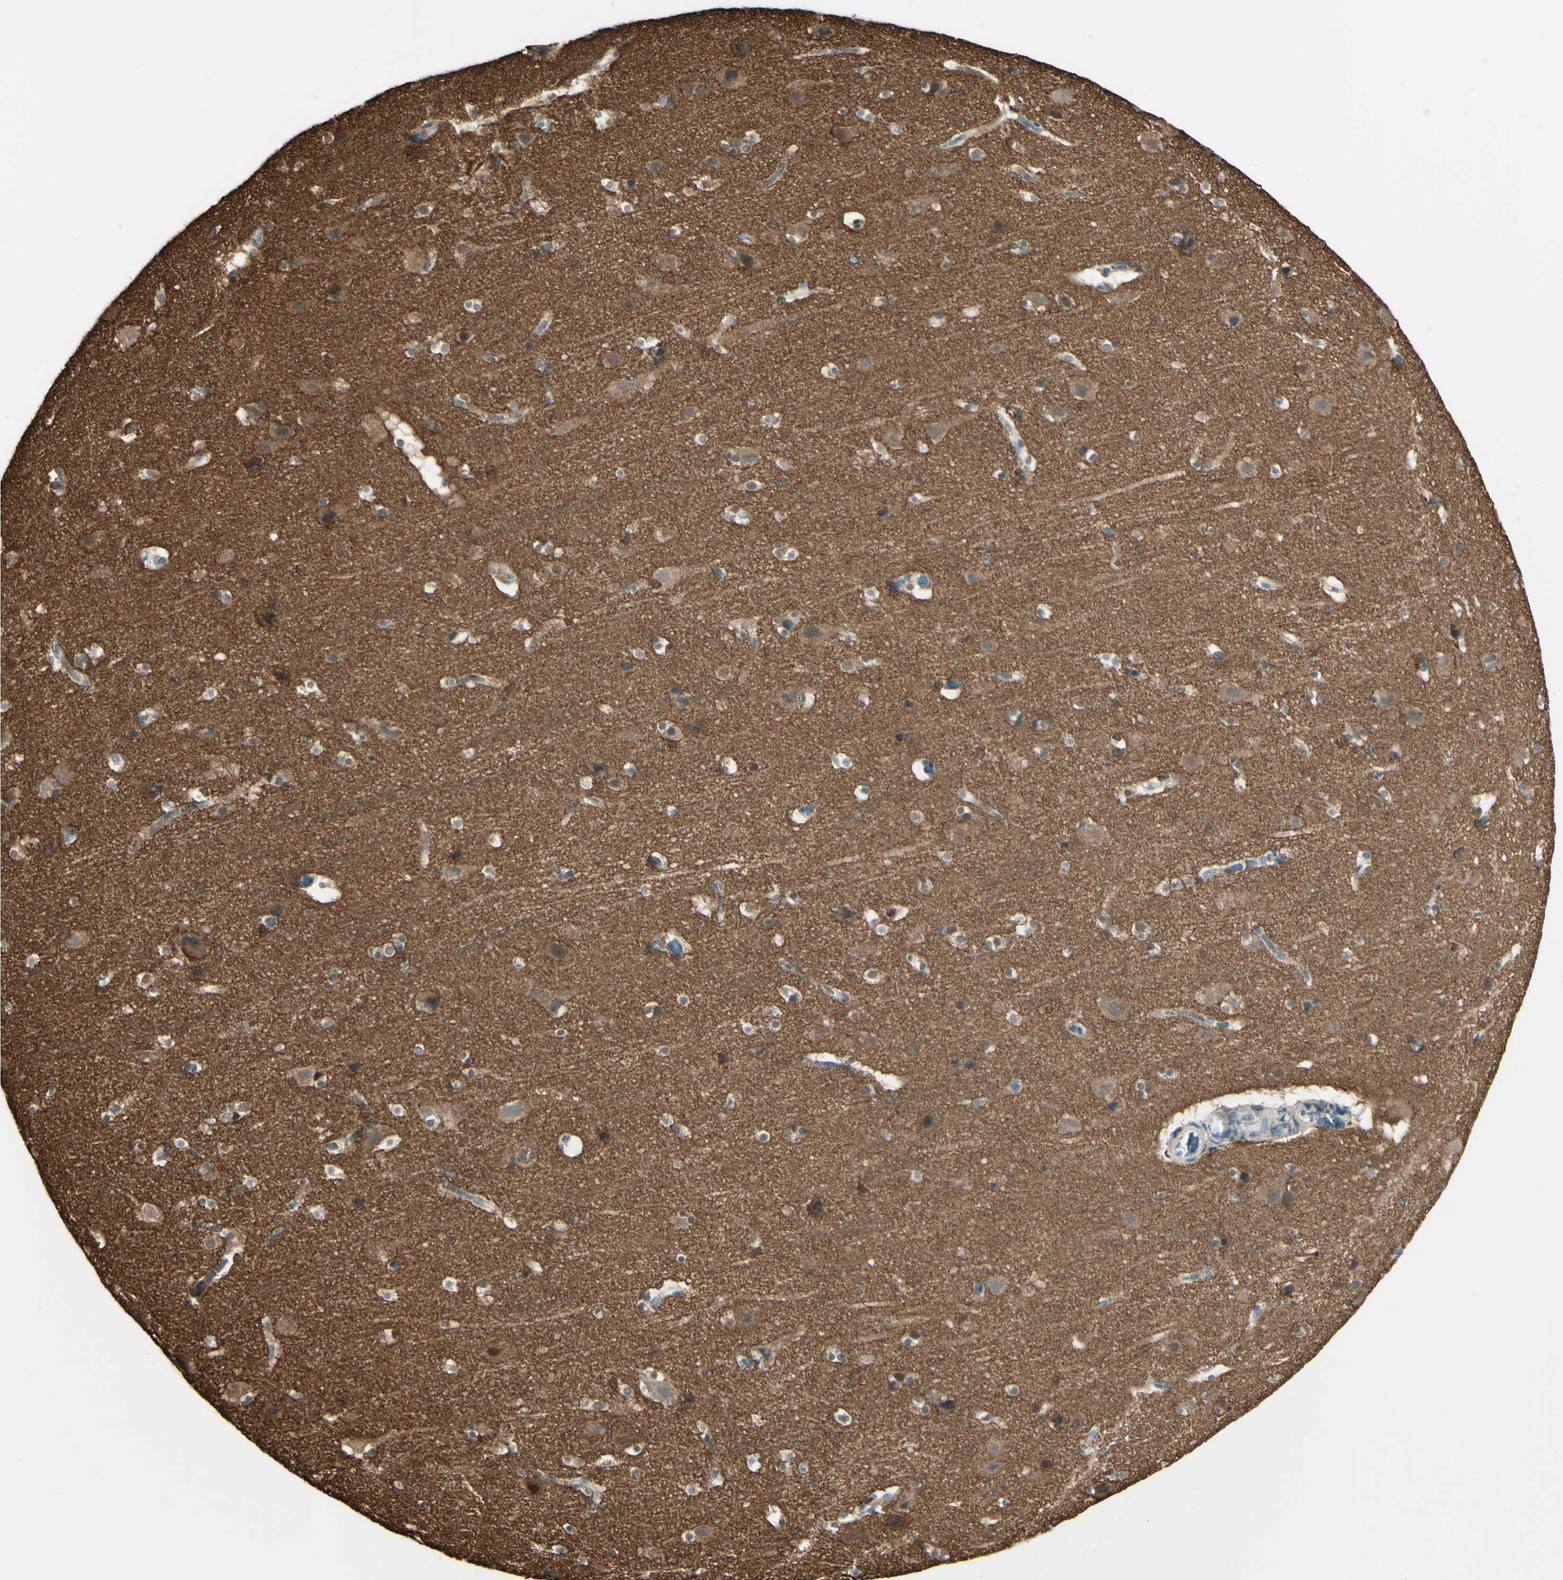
{"staining": {"intensity": "negative", "quantity": "none", "location": "none"}, "tissue": "cerebral cortex", "cell_type": "Endothelial cells", "image_type": "normal", "snomed": [{"axis": "morphology", "description": "Normal tissue, NOS"}, {"axis": "topography", "description": "Cerebral cortex"}], "caption": "A high-resolution micrograph shows immunohistochemistry staining of unremarkable cerebral cortex, which exhibits no significant positivity in endothelial cells. (IHC, brightfield microscopy, high magnification).", "gene": "CYRIB", "patient": {"sex": "male", "age": 45}}